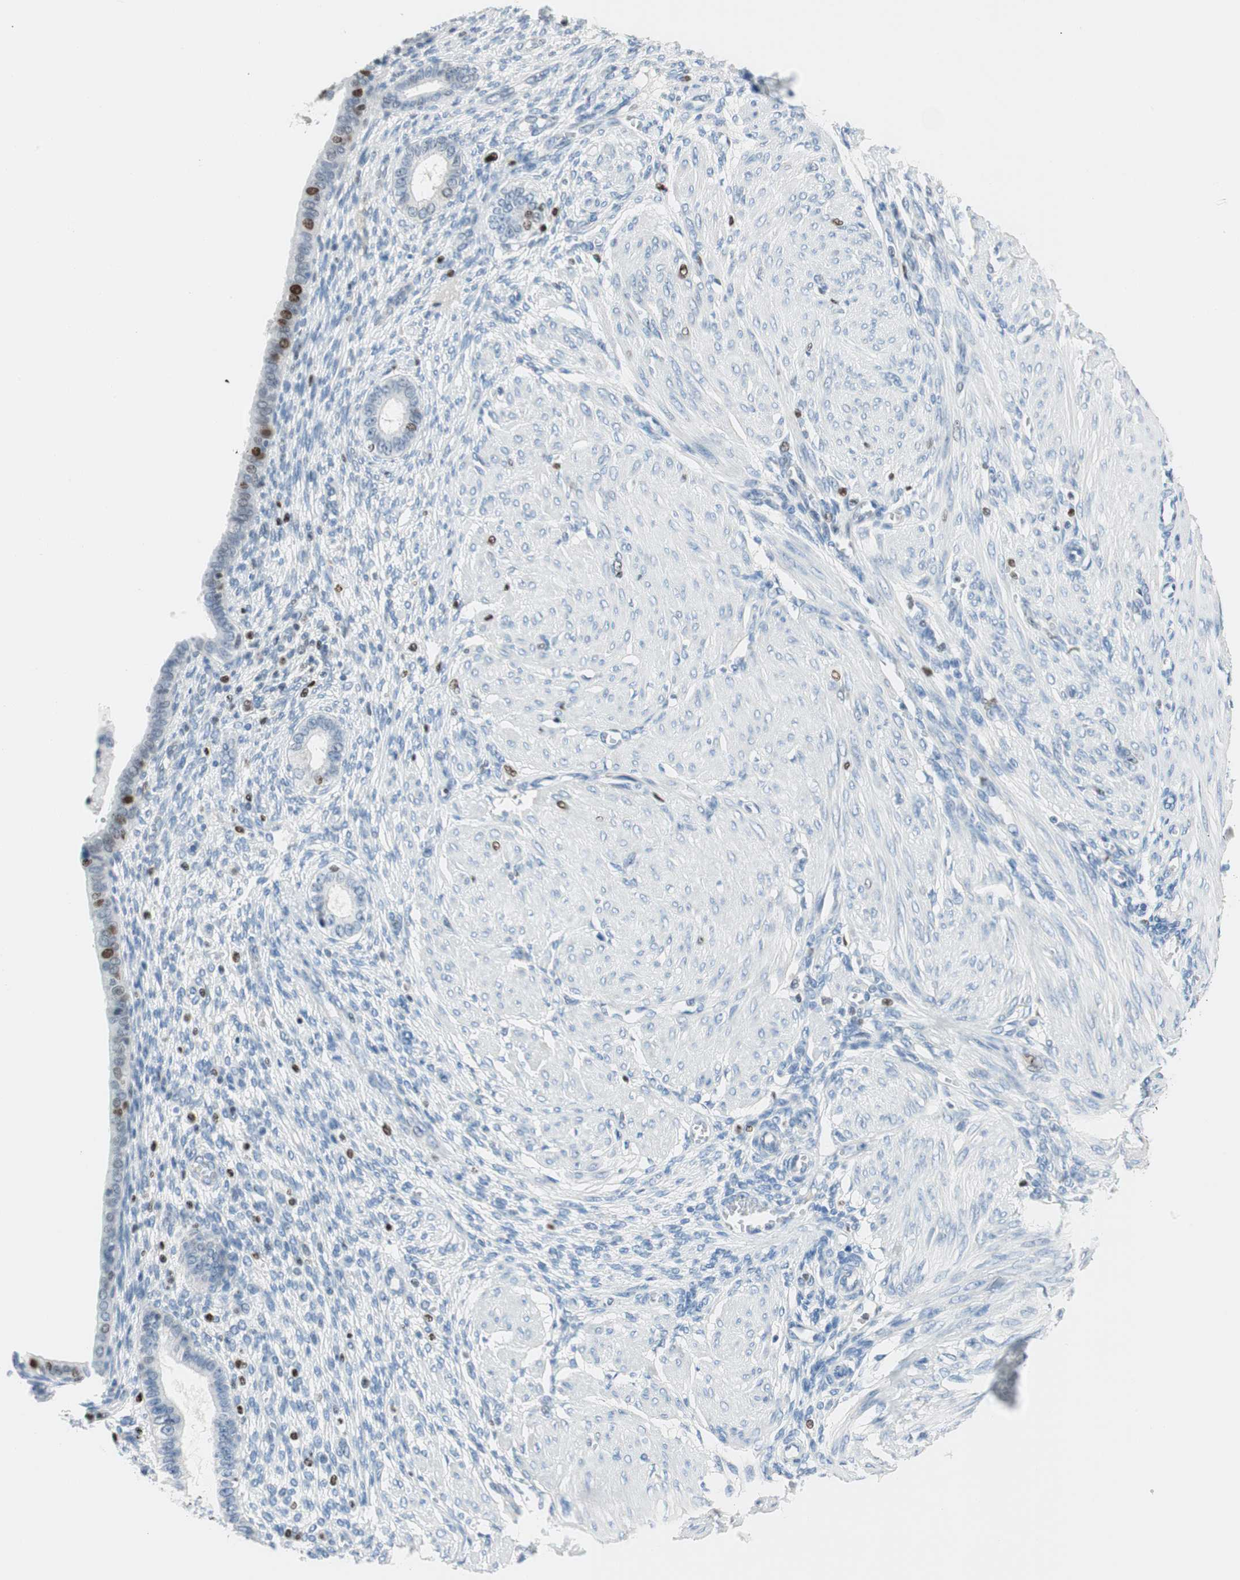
{"staining": {"intensity": "negative", "quantity": "none", "location": "none"}, "tissue": "endometrium", "cell_type": "Cells in endometrial stroma", "image_type": "normal", "snomed": [{"axis": "morphology", "description": "Normal tissue, NOS"}, {"axis": "topography", "description": "Endometrium"}], "caption": "Cells in endometrial stroma are negative for protein expression in unremarkable human endometrium. (DAB (3,3'-diaminobenzidine) immunohistochemistry visualized using brightfield microscopy, high magnification).", "gene": "EZH2", "patient": {"sex": "female", "age": 72}}